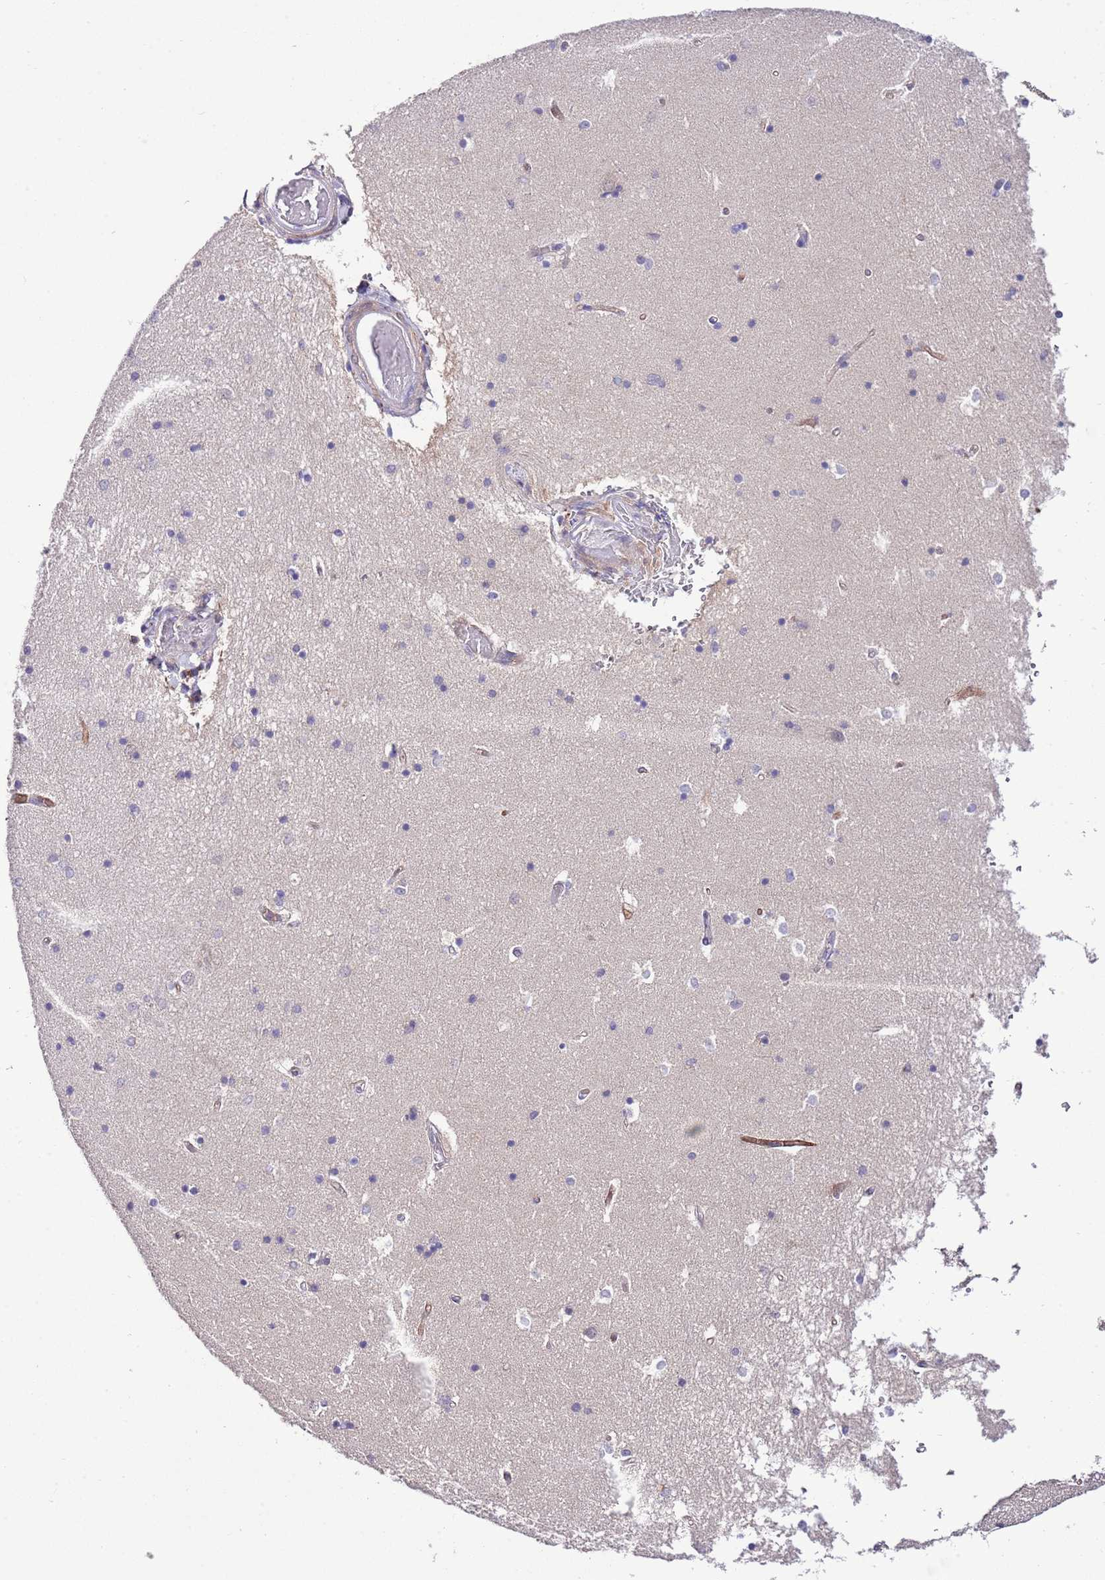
{"staining": {"intensity": "negative", "quantity": "none", "location": "none"}, "tissue": "hippocampus", "cell_type": "Glial cells", "image_type": "normal", "snomed": [{"axis": "morphology", "description": "Normal tissue, NOS"}, {"axis": "topography", "description": "Hippocampus"}], "caption": "A high-resolution image shows immunohistochemistry staining of normal hippocampus, which demonstrates no significant positivity in glial cells.", "gene": "EFHD1", "patient": {"sex": "male", "age": 45}}